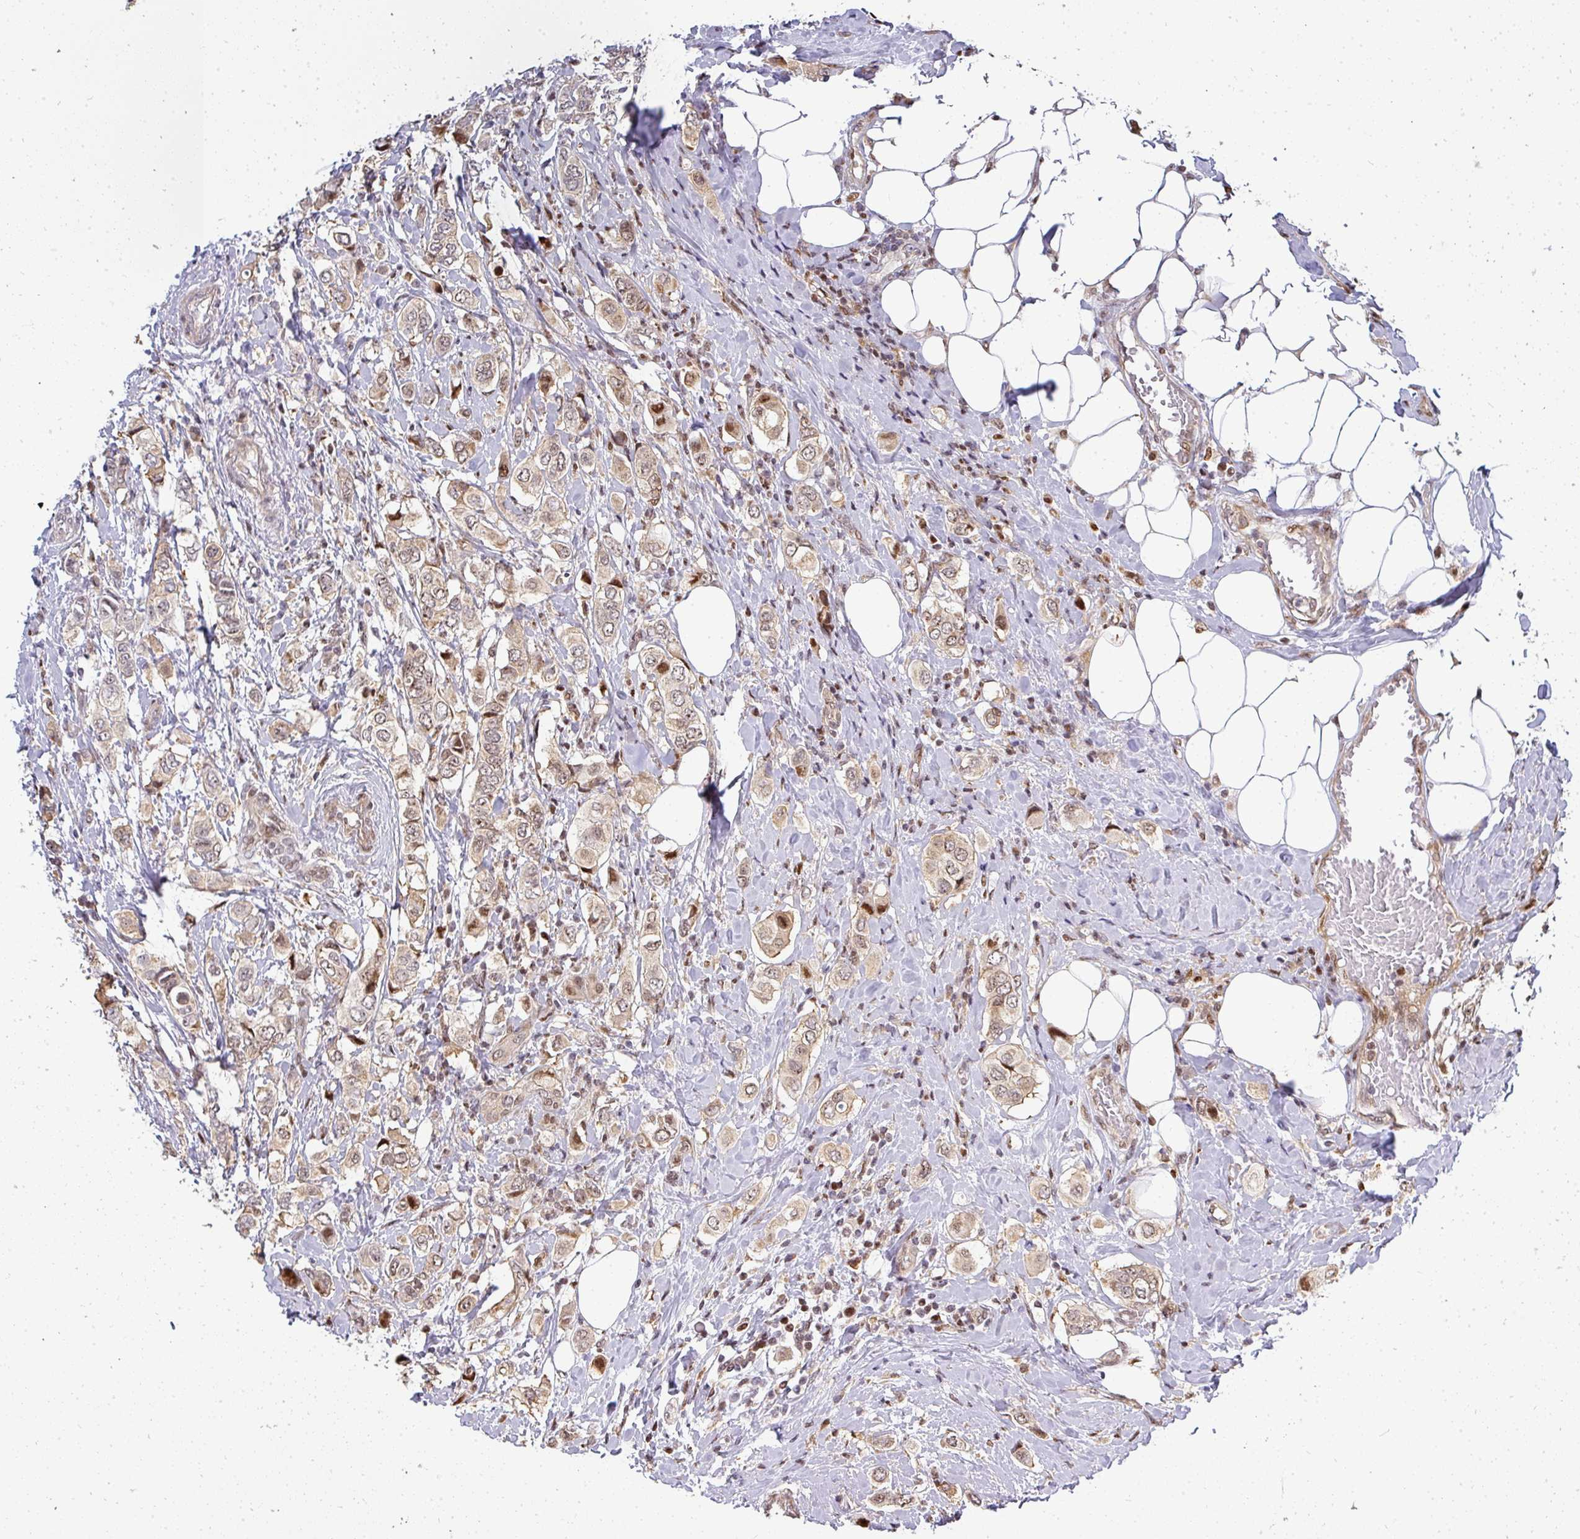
{"staining": {"intensity": "weak", "quantity": "25%-75%", "location": "nuclear"}, "tissue": "breast cancer", "cell_type": "Tumor cells", "image_type": "cancer", "snomed": [{"axis": "morphology", "description": "Lobular carcinoma"}, {"axis": "topography", "description": "Breast"}], "caption": "Immunohistochemistry of breast lobular carcinoma displays low levels of weak nuclear expression in about 25%-75% of tumor cells.", "gene": "PATZ1", "patient": {"sex": "female", "age": 51}}